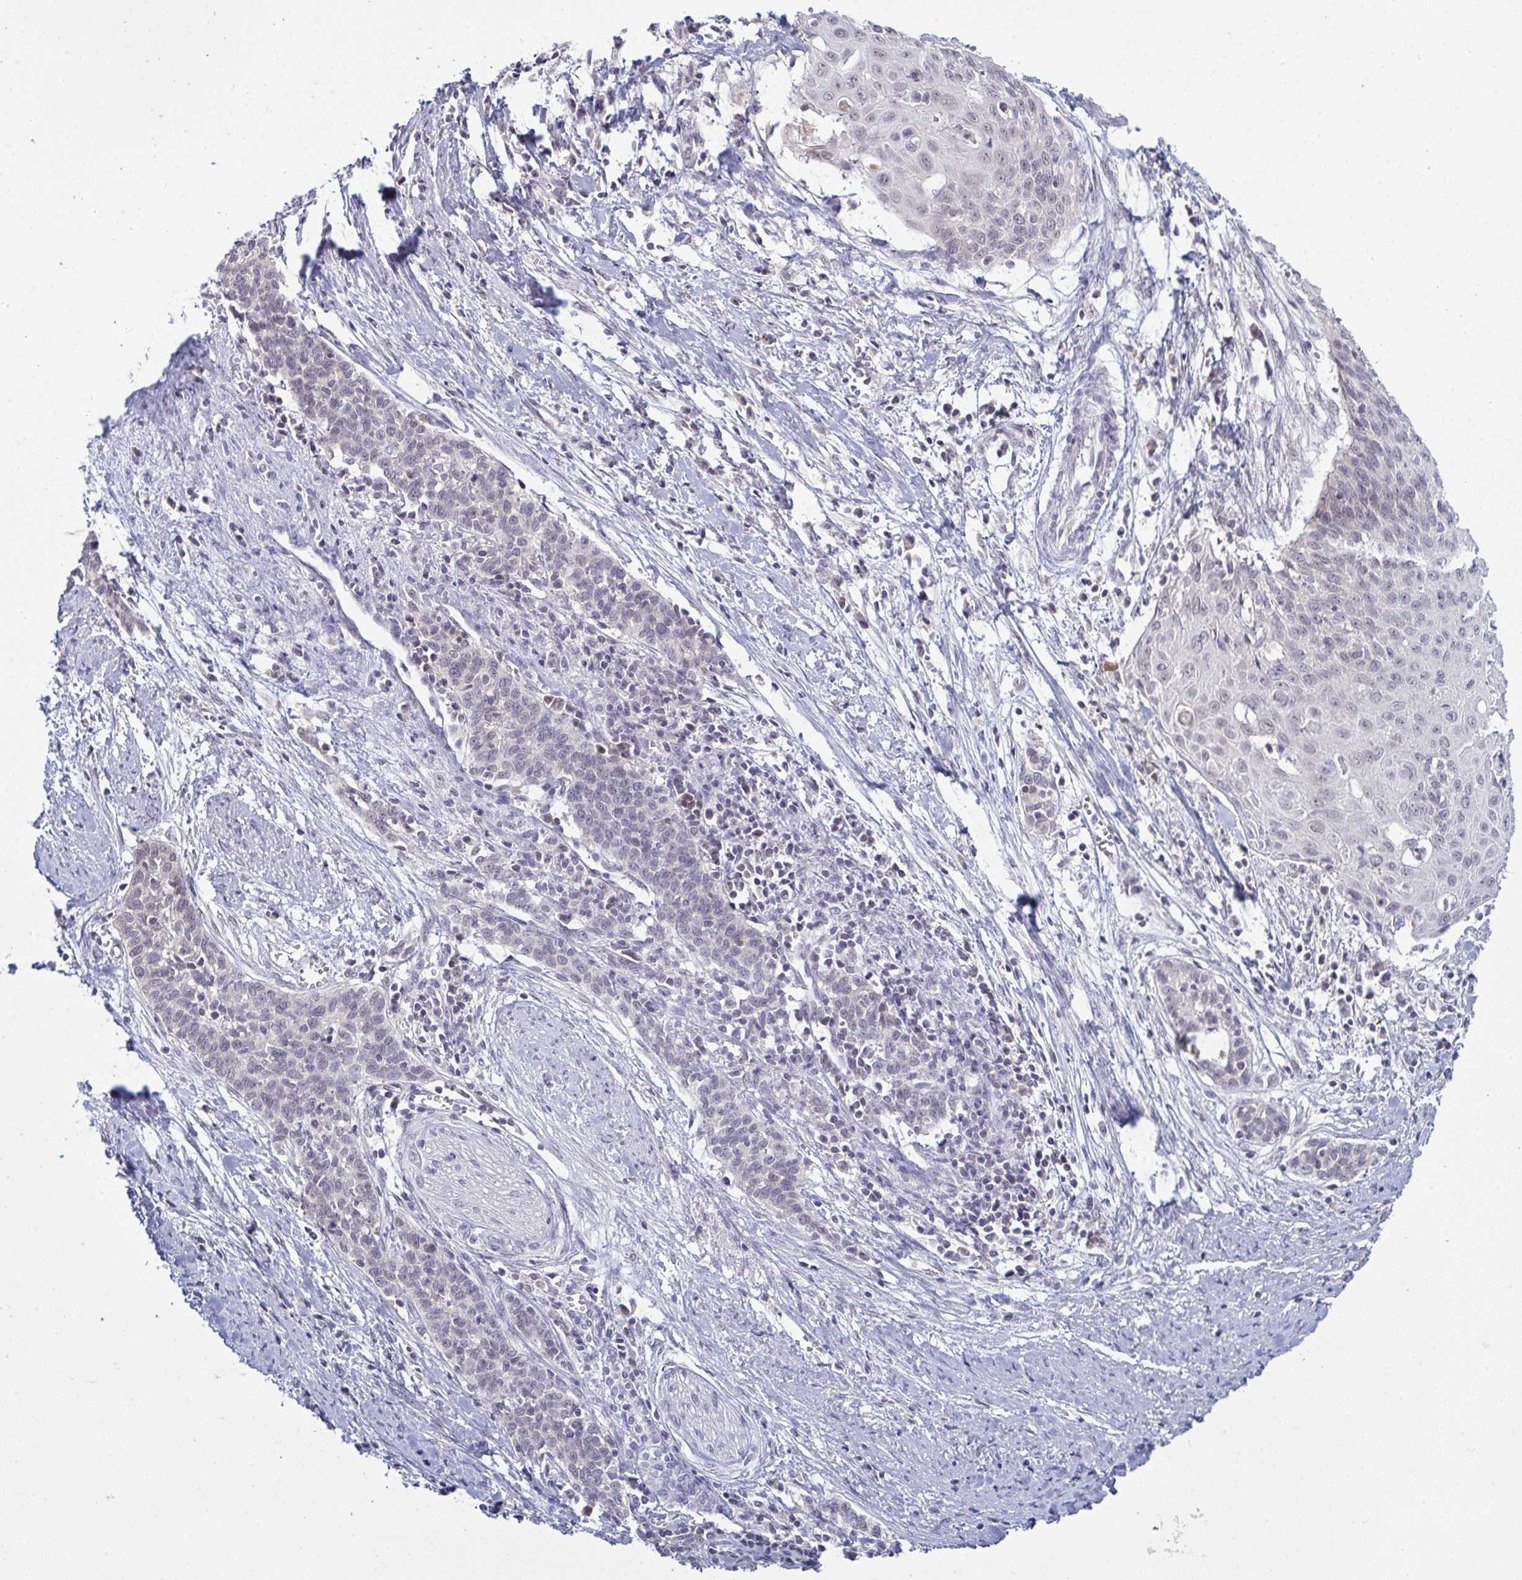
{"staining": {"intensity": "negative", "quantity": "none", "location": "none"}, "tissue": "cervical cancer", "cell_type": "Tumor cells", "image_type": "cancer", "snomed": [{"axis": "morphology", "description": "Squamous cell carcinoma, NOS"}, {"axis": "topography", "description": "Cervix"}], "caption": "DAB immunohistochemical staining of human cervical squamous cell carcinoma demonstrates no significant positivity in tumor cells. The staining is performed using DAB brown chromogen with nuclei counter-stained in using hematoxylin.", "gene": "ZNF784", "patient": {"sex": "female", "age": 39}}